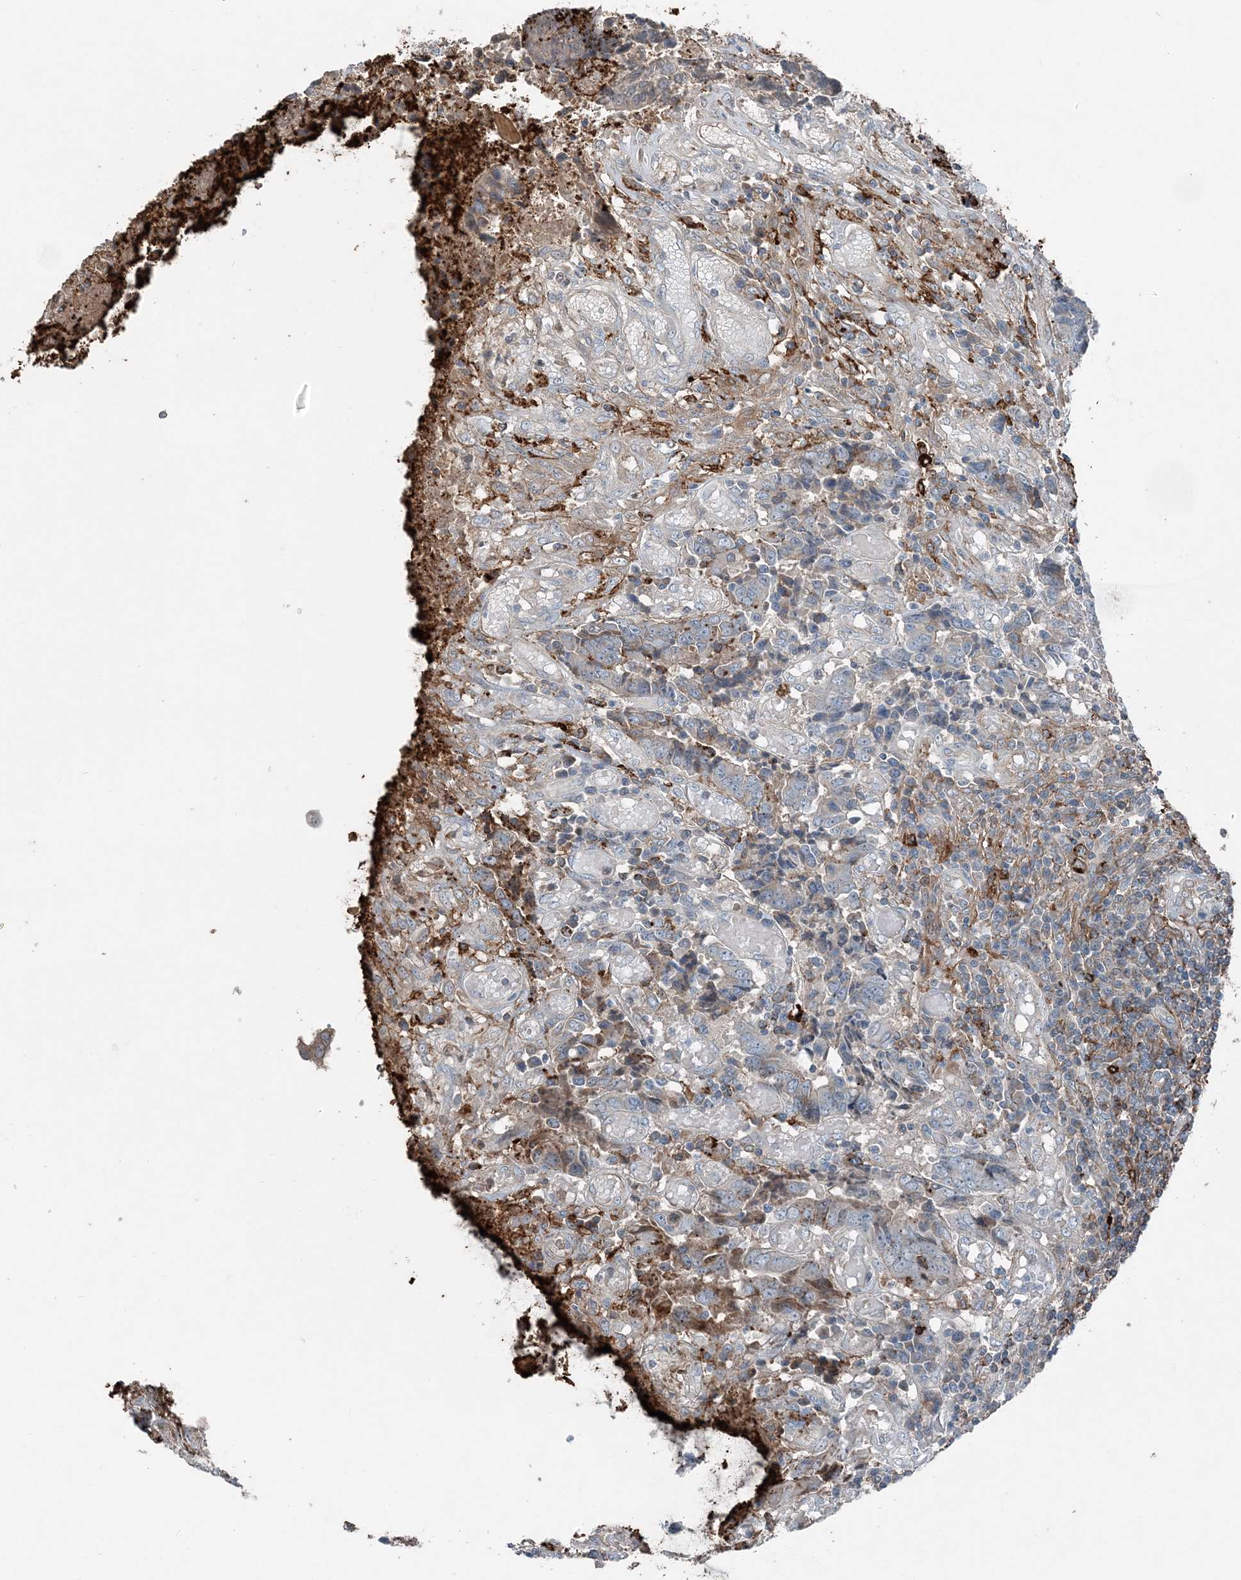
{"staining": {"intensity": "weak", "quantity": "<25%", "location": "cytoplasmic/membranous"}, "tissue": "colorectal cancer", "cell_type": "Tumor cells", "image_type": "cancer", "snomed": [{"axis": "morphology", "description": "Adenocarcinoma, NOS"}, {"axis": "topography", "description": "Rectum"}], "caption": "Human colorectal cancer (adenocarcinoma) stained for a protein using IHC exhibits no positivity in tumor cells.", "gene": "KY", "patient": {"sex": "male", "age": 84}}